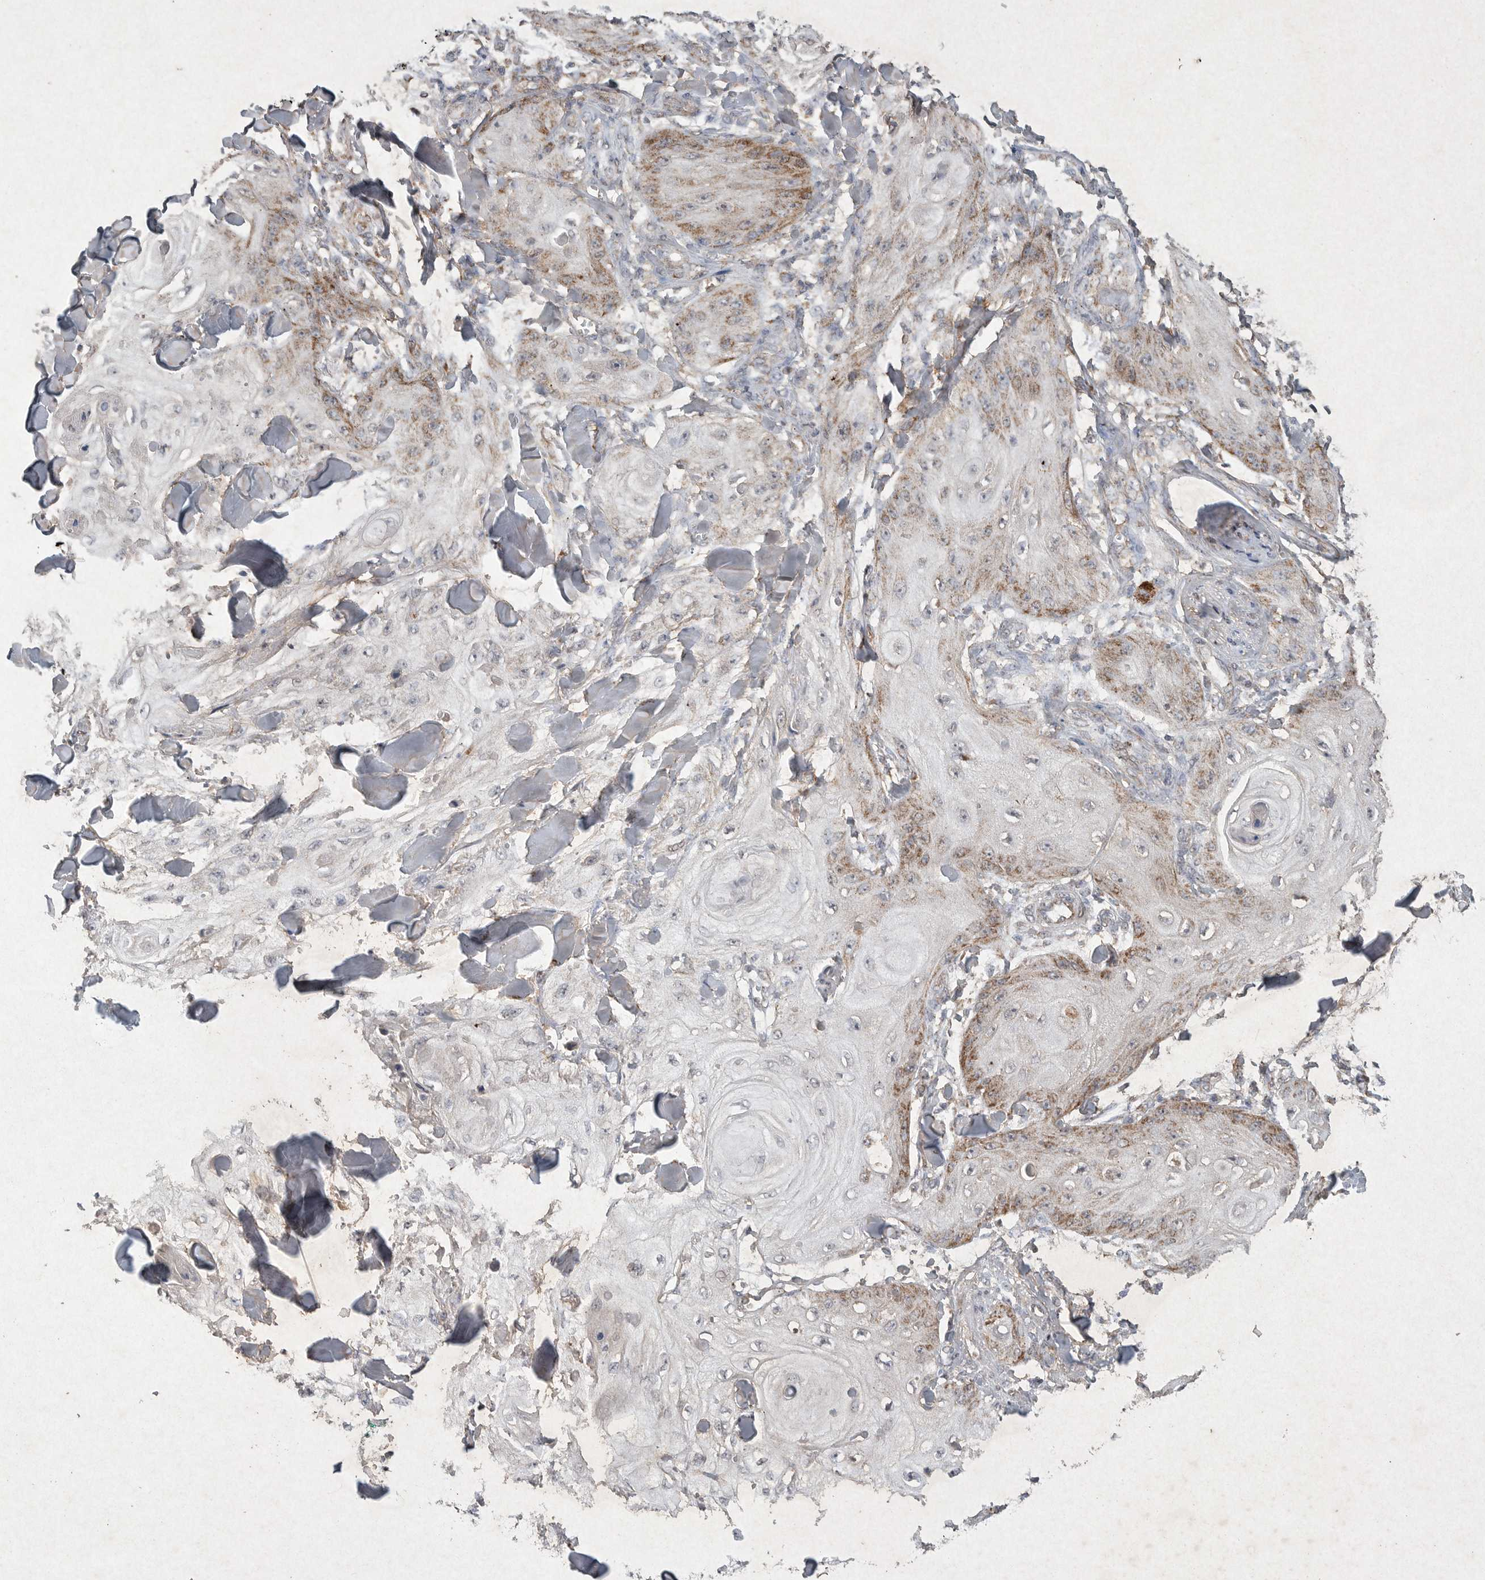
{"staining": {"intensity": "moderate", "quantity": ">75%", "location": "cytoplasmic/membranous"}, "tissue": "skin cancer", "cell_type": "Tumor cells", "image_type": "cancer", "snomed": [{"axis": "morphology", "description": "Squamous cell carcinoma, NOS"}, {"axis": "topography", "description": "Skin"}], "caption": "This micrograph demonstrates IHC staining of human skin cancer, with medium moderate cytoplasmic/membranous expression in about >75% of tumor cells.", "gene": "DDR1", "patient": {"sex": "male", "age": 74}}